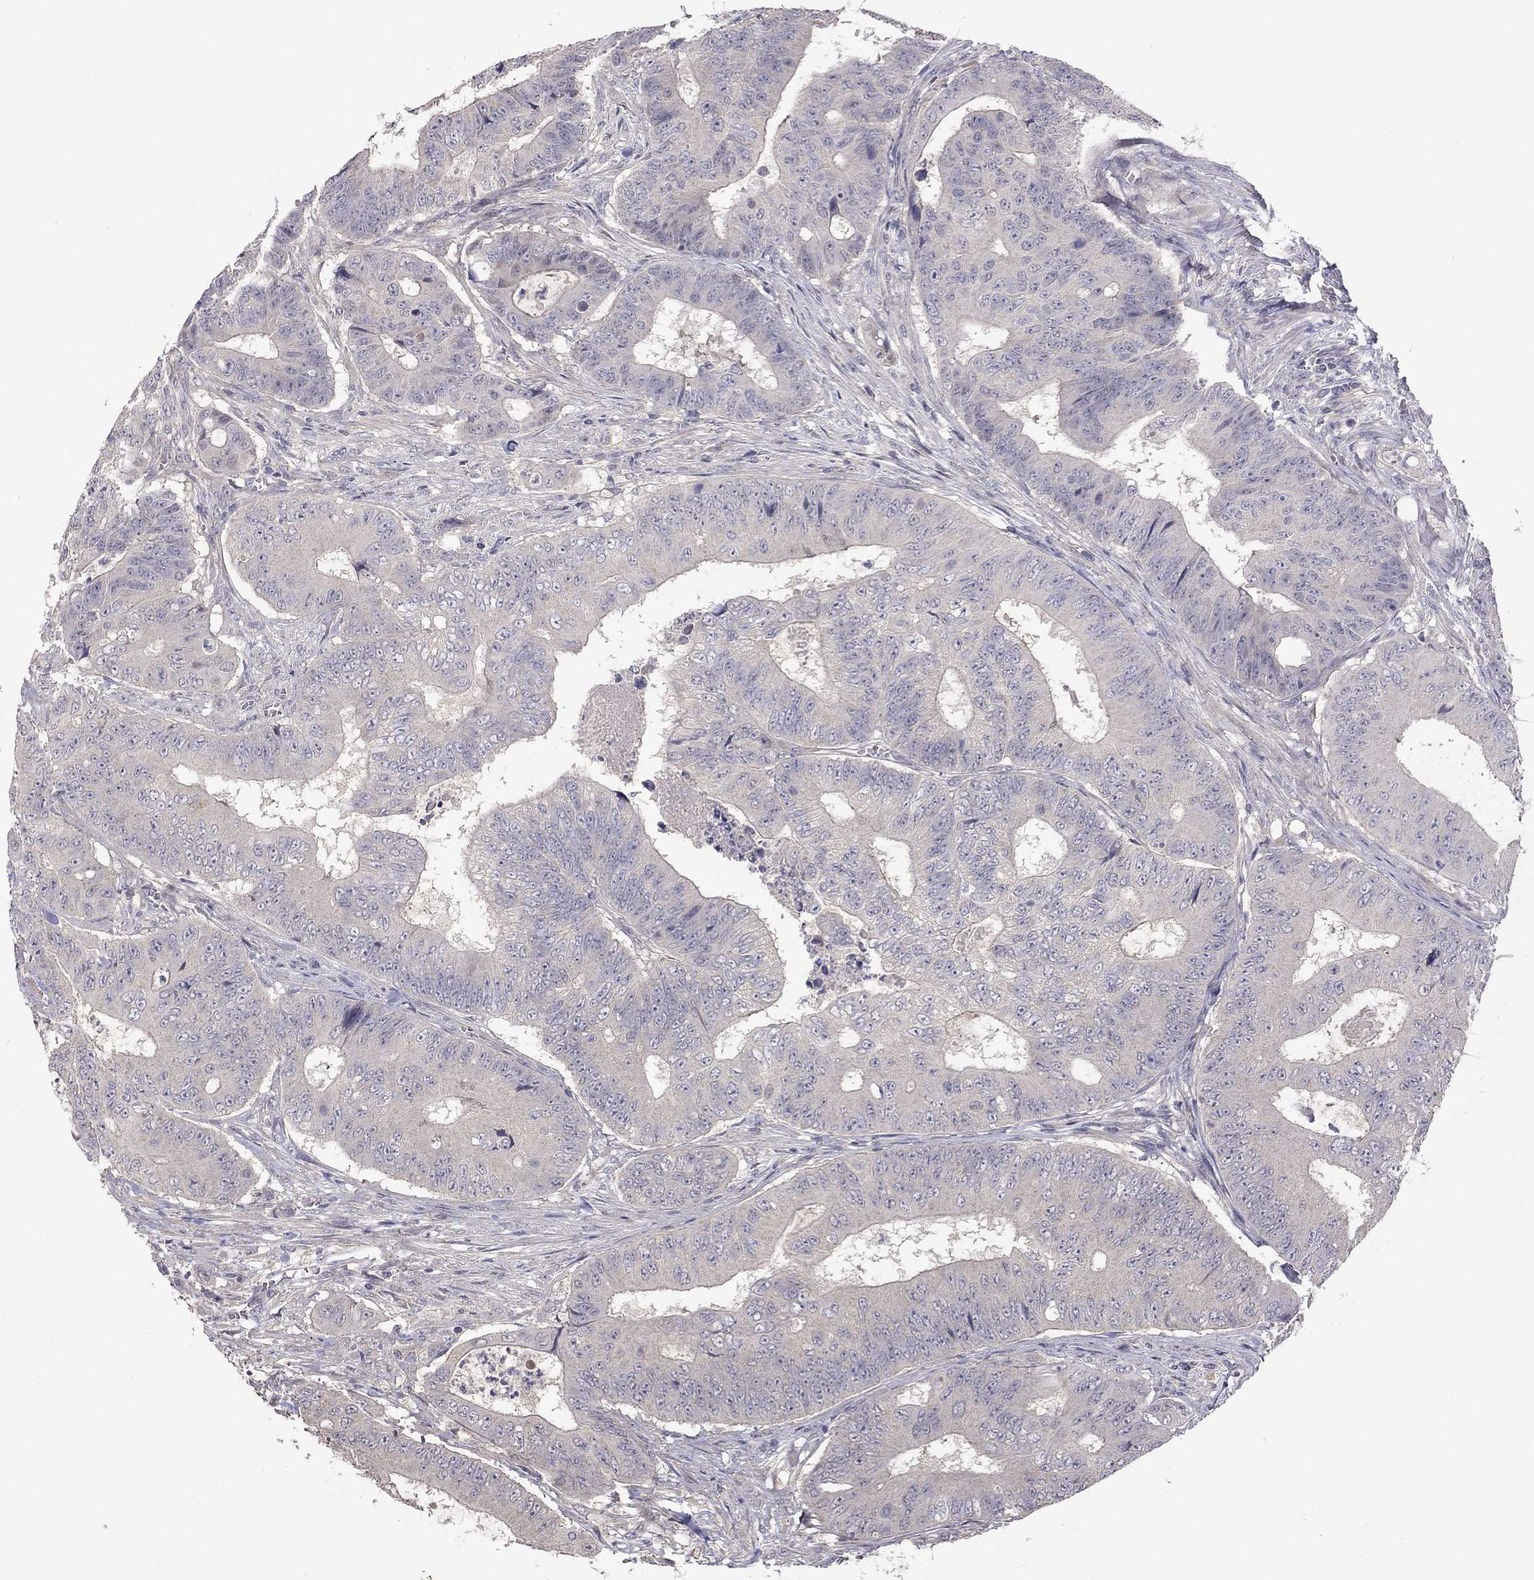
{"staining": {"intensity": "negative", "quantity": "none", "location": "none"}, "tissue": "colorectal cancer", "cell_type": "Tumor cells", "image_type": "cancer", "snomed": [{"axis": "morphology", "description": "Adenocarcinoma, NOS"}, {"axis": "topography", "description": "Colon"}], "caption": "Human colorectal cancer stained for a protein using immunohistochemistry reveals no staining in tumor cells.", "gene": "SLC39A14", "patient": {"sex": "female", "age": 48}}